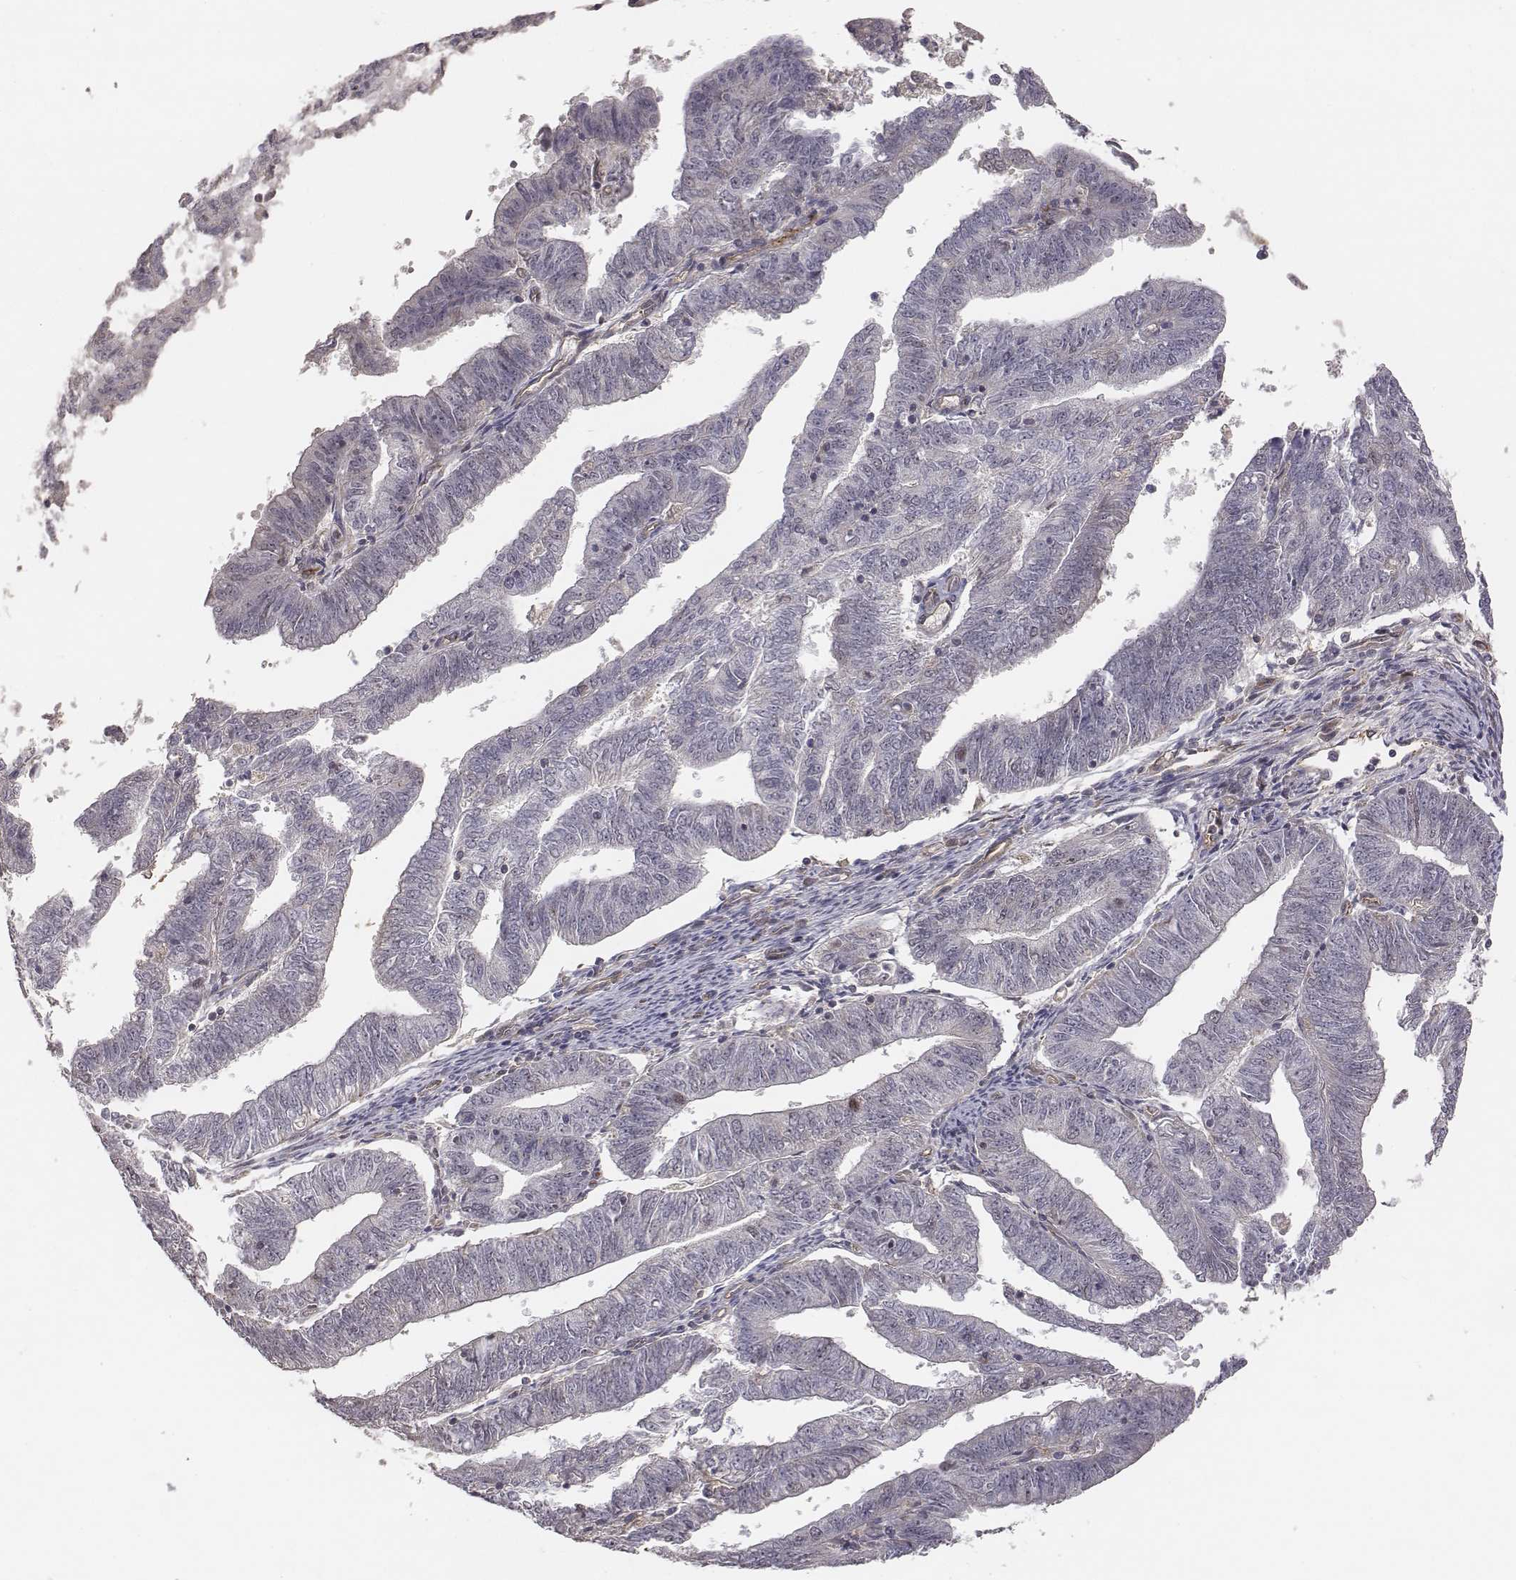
{"staining": {"intensity": "negative", "quantity": "none", "location": "none"}, "tissue": "endometrial cancer", "cell_type": "Tumor cells", "image_type": "cancer", "snomed": [{"axis": "morphology", "description": "Adenocarcinoma, NOS"}, {"axis": "topography", "description": "Endometrium"}], "caption": "A high-resolution histopathology image shows IHC staining of endometrial cancer, which shows no significant staining in tumor cells.", "gene": "PTPRG", "patient": {"sex": "female", "age": 82}}